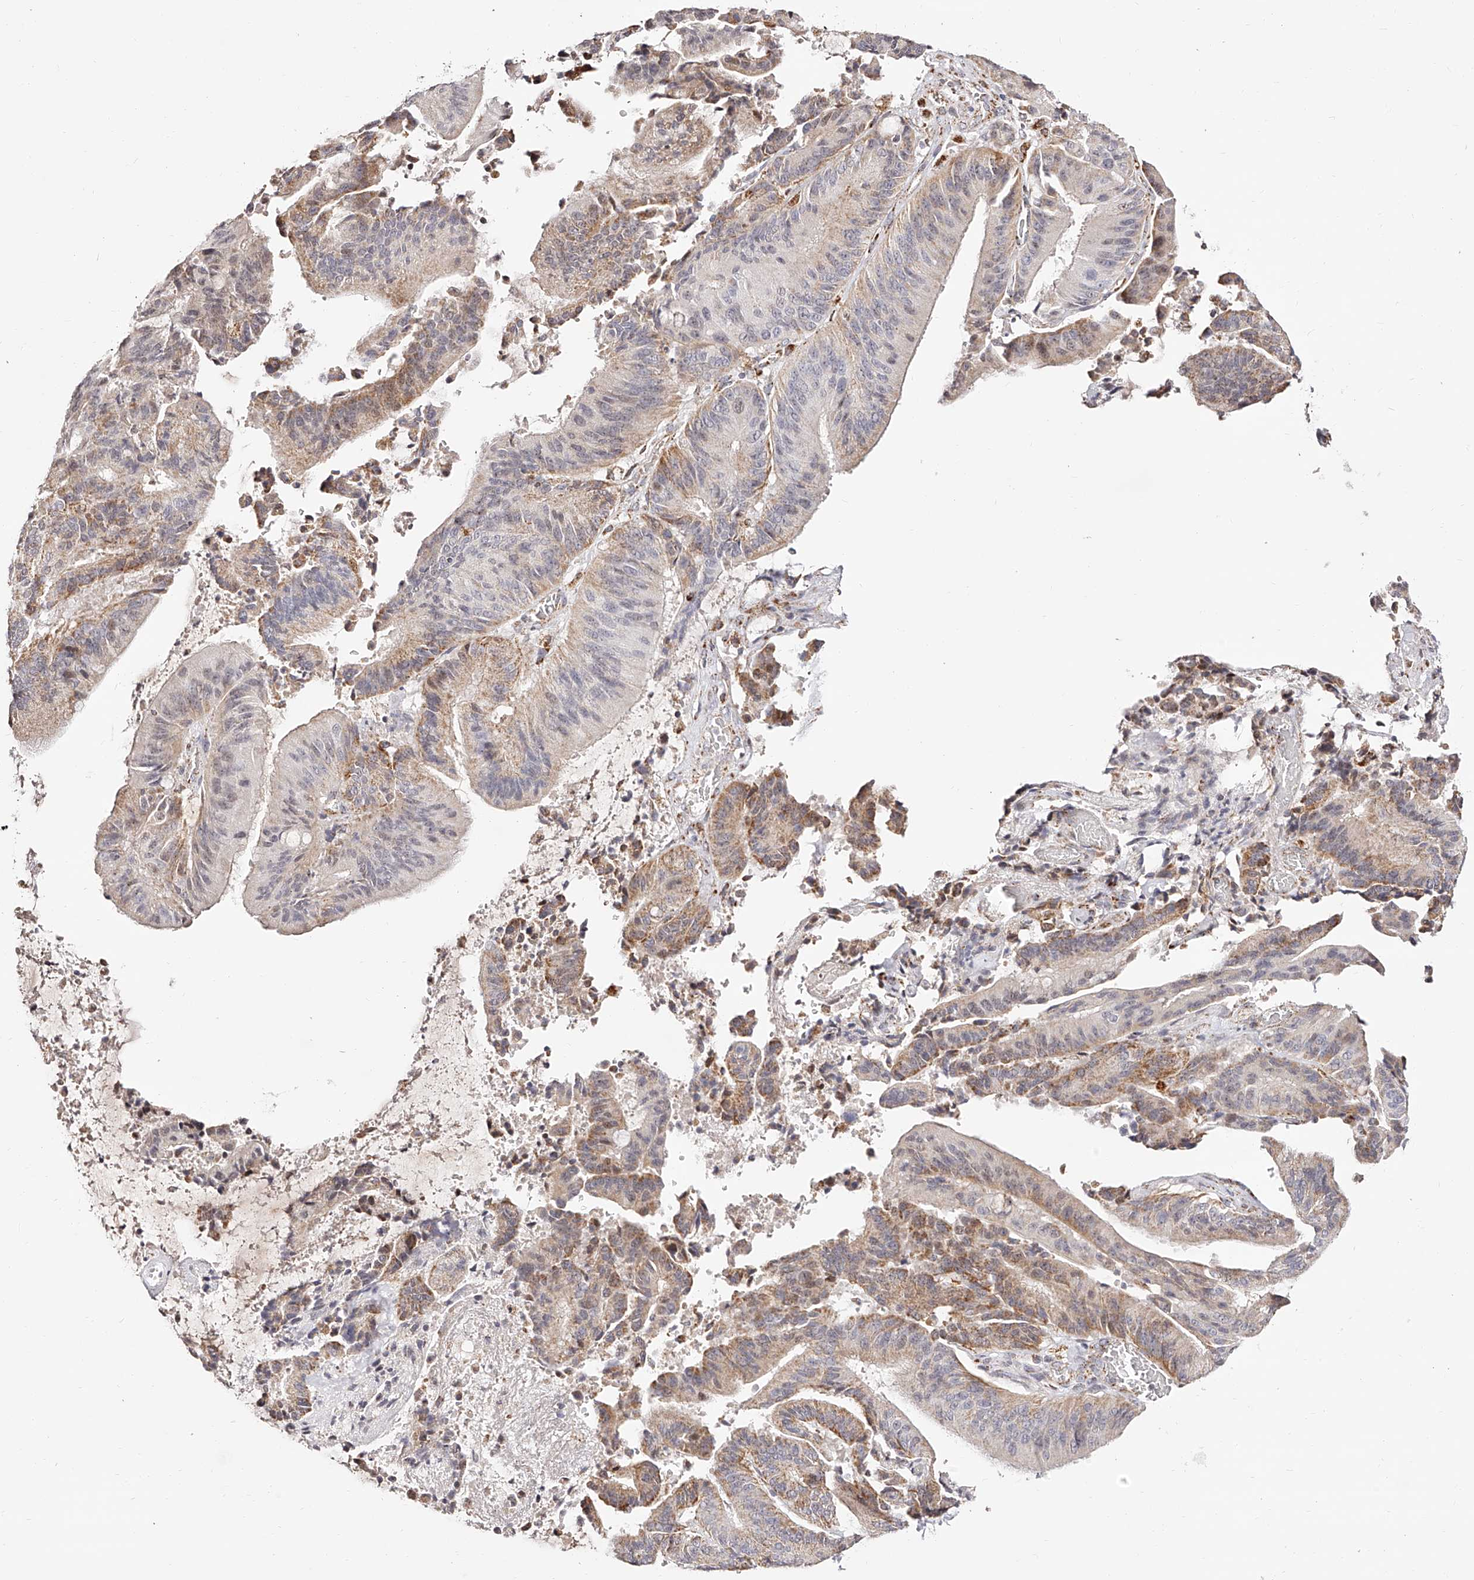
{"staining": {"intensity": "moderate", "quantity": "25%-75%", "location": "cytoplasmic/membranous"}, "tissue": "liver cancer", "cell_type": "Tumor cells", "image_type": "cancer", "snomed": [{"axis": "morphology", "description": "Normal tissue, NOS"}, {"axis": "morphology", "description": "Cholangiocarcinoma"}, {"axis": "topography", "description": "Liver"}, {"axis": "topography", "description": "Peripheral nerve tissue"}], "caption": "Liver cancer was stained to show a protein in brown. There is medium levels of moderate cytoplasmic/membranous positivity in approximately 25%-75% of tumor cells.", "gene": "NDUFV3", "patient": {"sex": "female", "age": 73}}